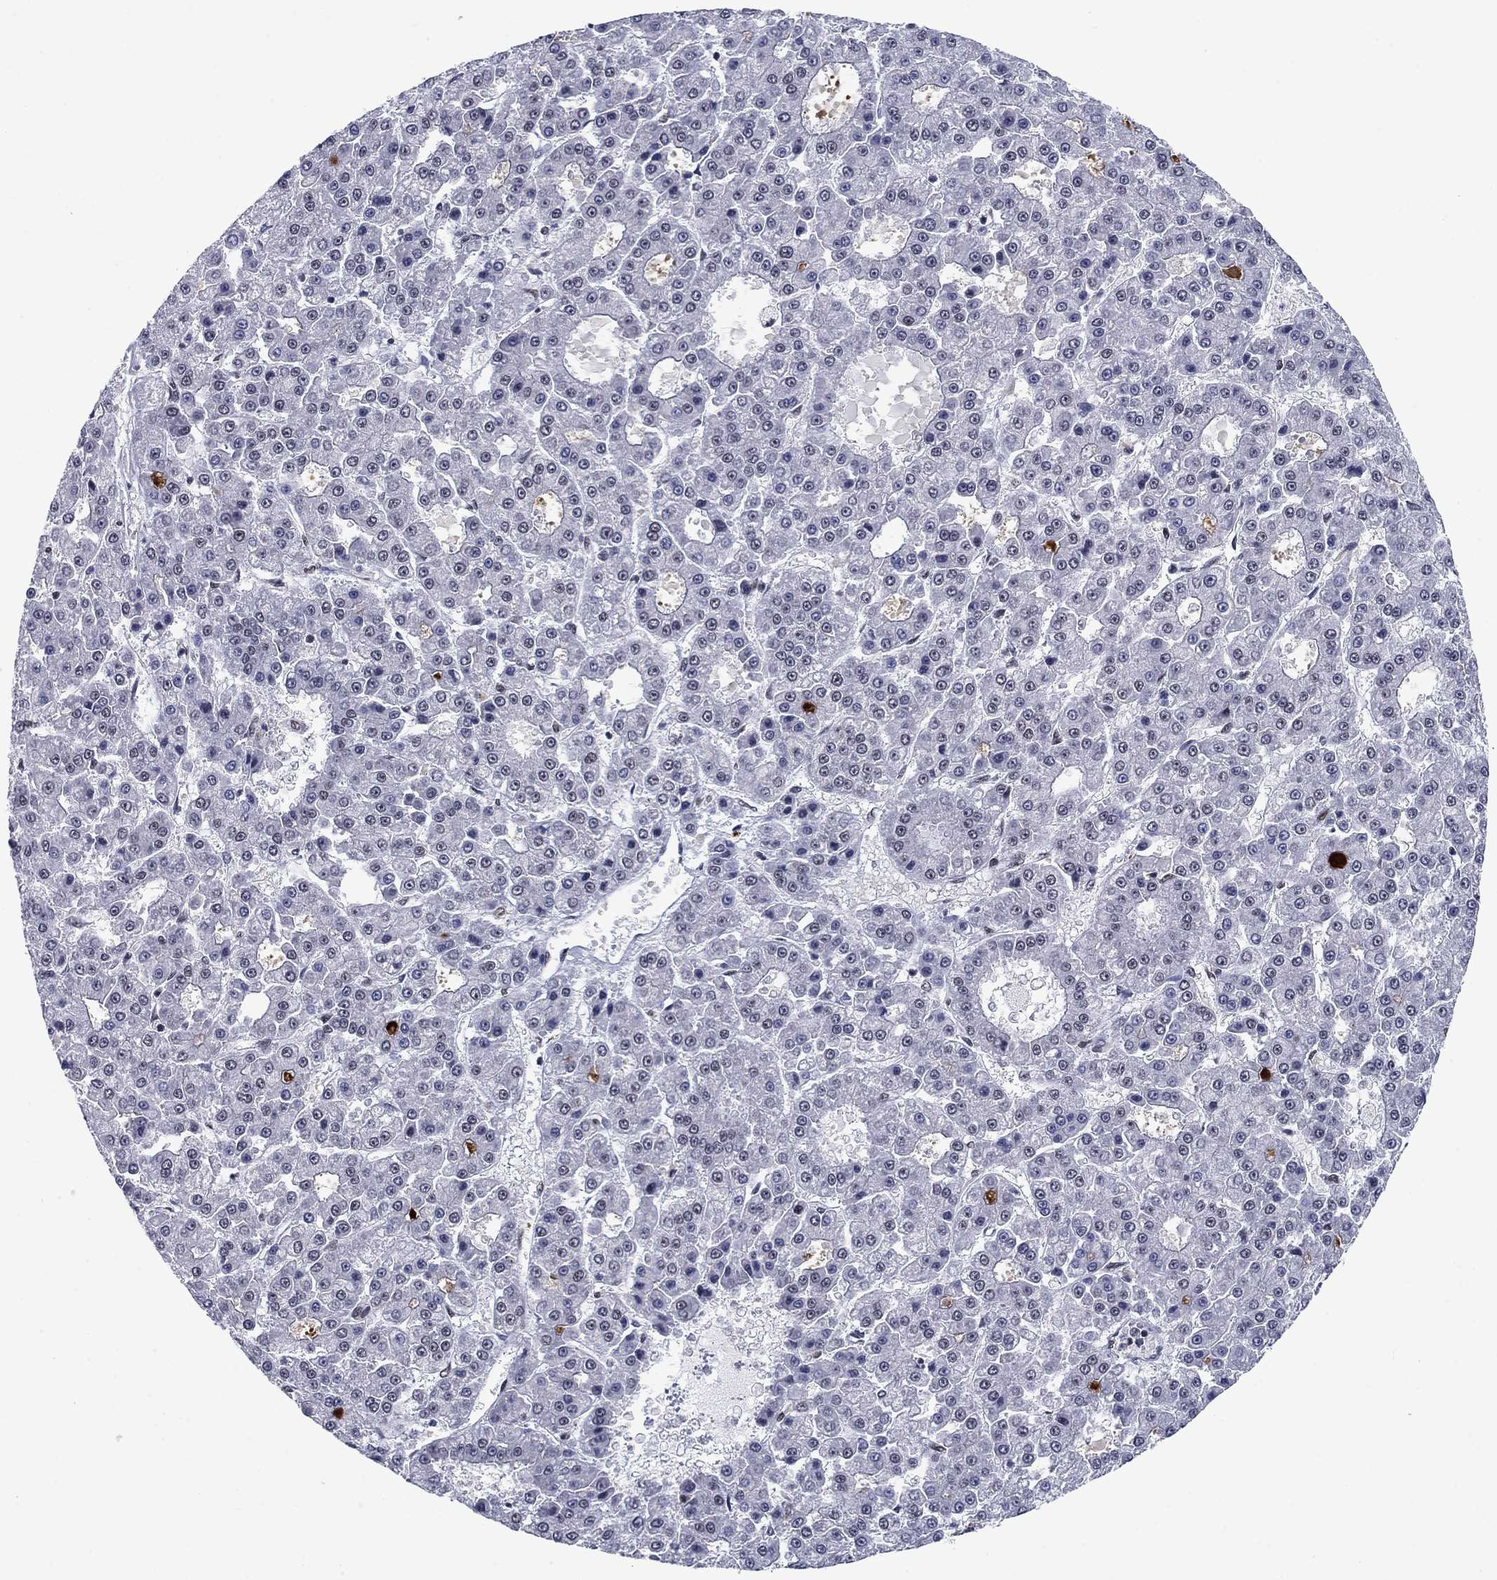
{"staining": {"intensity": "negative", "quantity": "none", "location": "none"}, "tissue": "liver cancer", "cell_type": "Tumor cells", "image_type": "cancer", "snomed": [{"axis": "morphology", "description": "Carcinoma, Hepatocellular, NOS"}, {"axis": "topography", "description": "Liver"}], "caption": "Protein analysis of liver hepatocellular carcinoma demonstrates no significant staining in tumor cells.", "gene": "RPRD1B", "patient": {"sex": "male", "age": 70}}